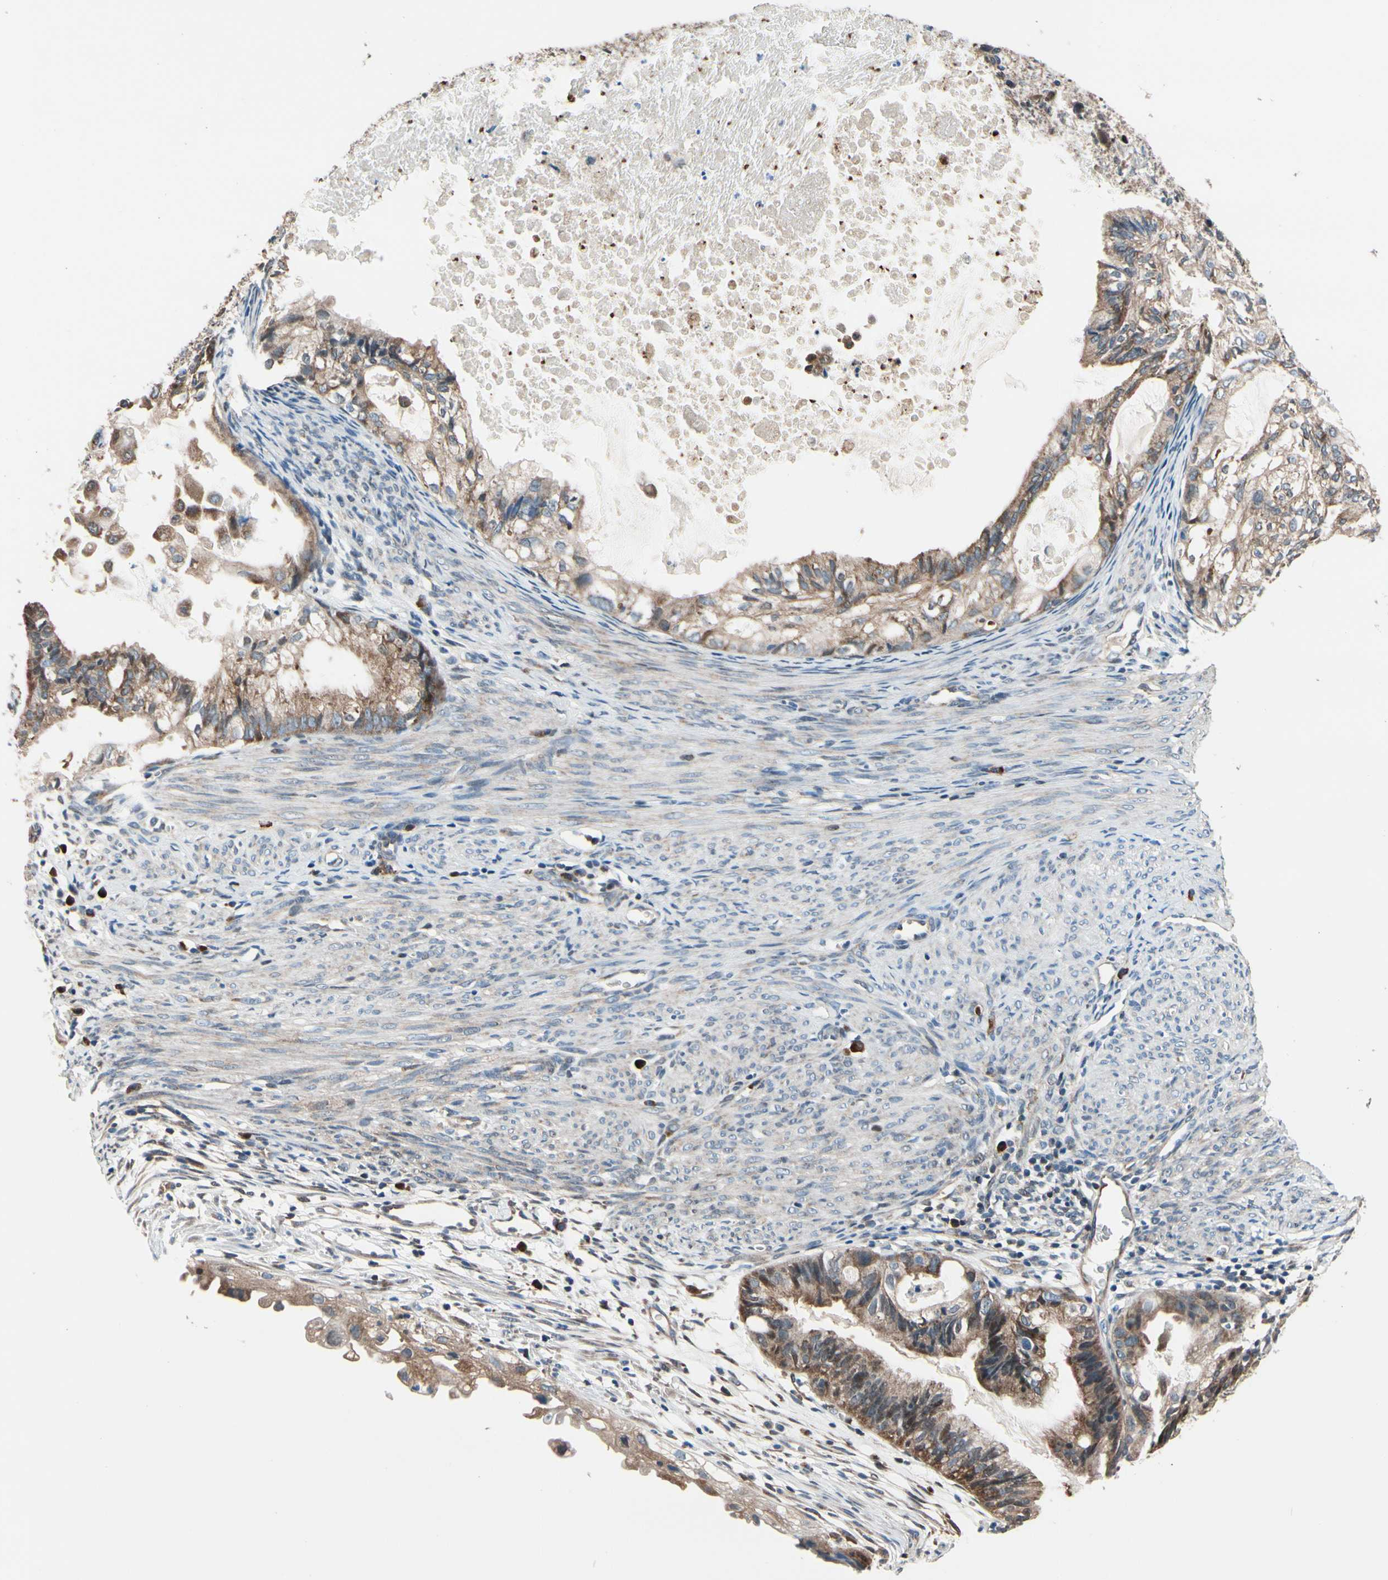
{"staining": {"intensity": "weak", "quantity": ">75%", "location": "cytoplasmic/membranous"}, "tissue": "cervical cancer", "cell_type": "Tumor cells", "image_type": "cancer", "snomed": [{"axis": "morphology", "description": "Normal tissue, NOS"}, {"axis": "morphology", "description": "Adenocarcinoma, NOS"}, {"axis": "topography", "description": "Cervix"}, {"axis": "topography", "description": "Endometrium"}], "caption": "Weak cytoplasmic/membranous positivity is appreciated in about >75% of tumor cells in adenocarcinoma (cervical). (DAB = brown stain, brightfield microscopy at high magnification).", "gene": "PRDX2", "patient": {"sex": "female", "age": 86}}